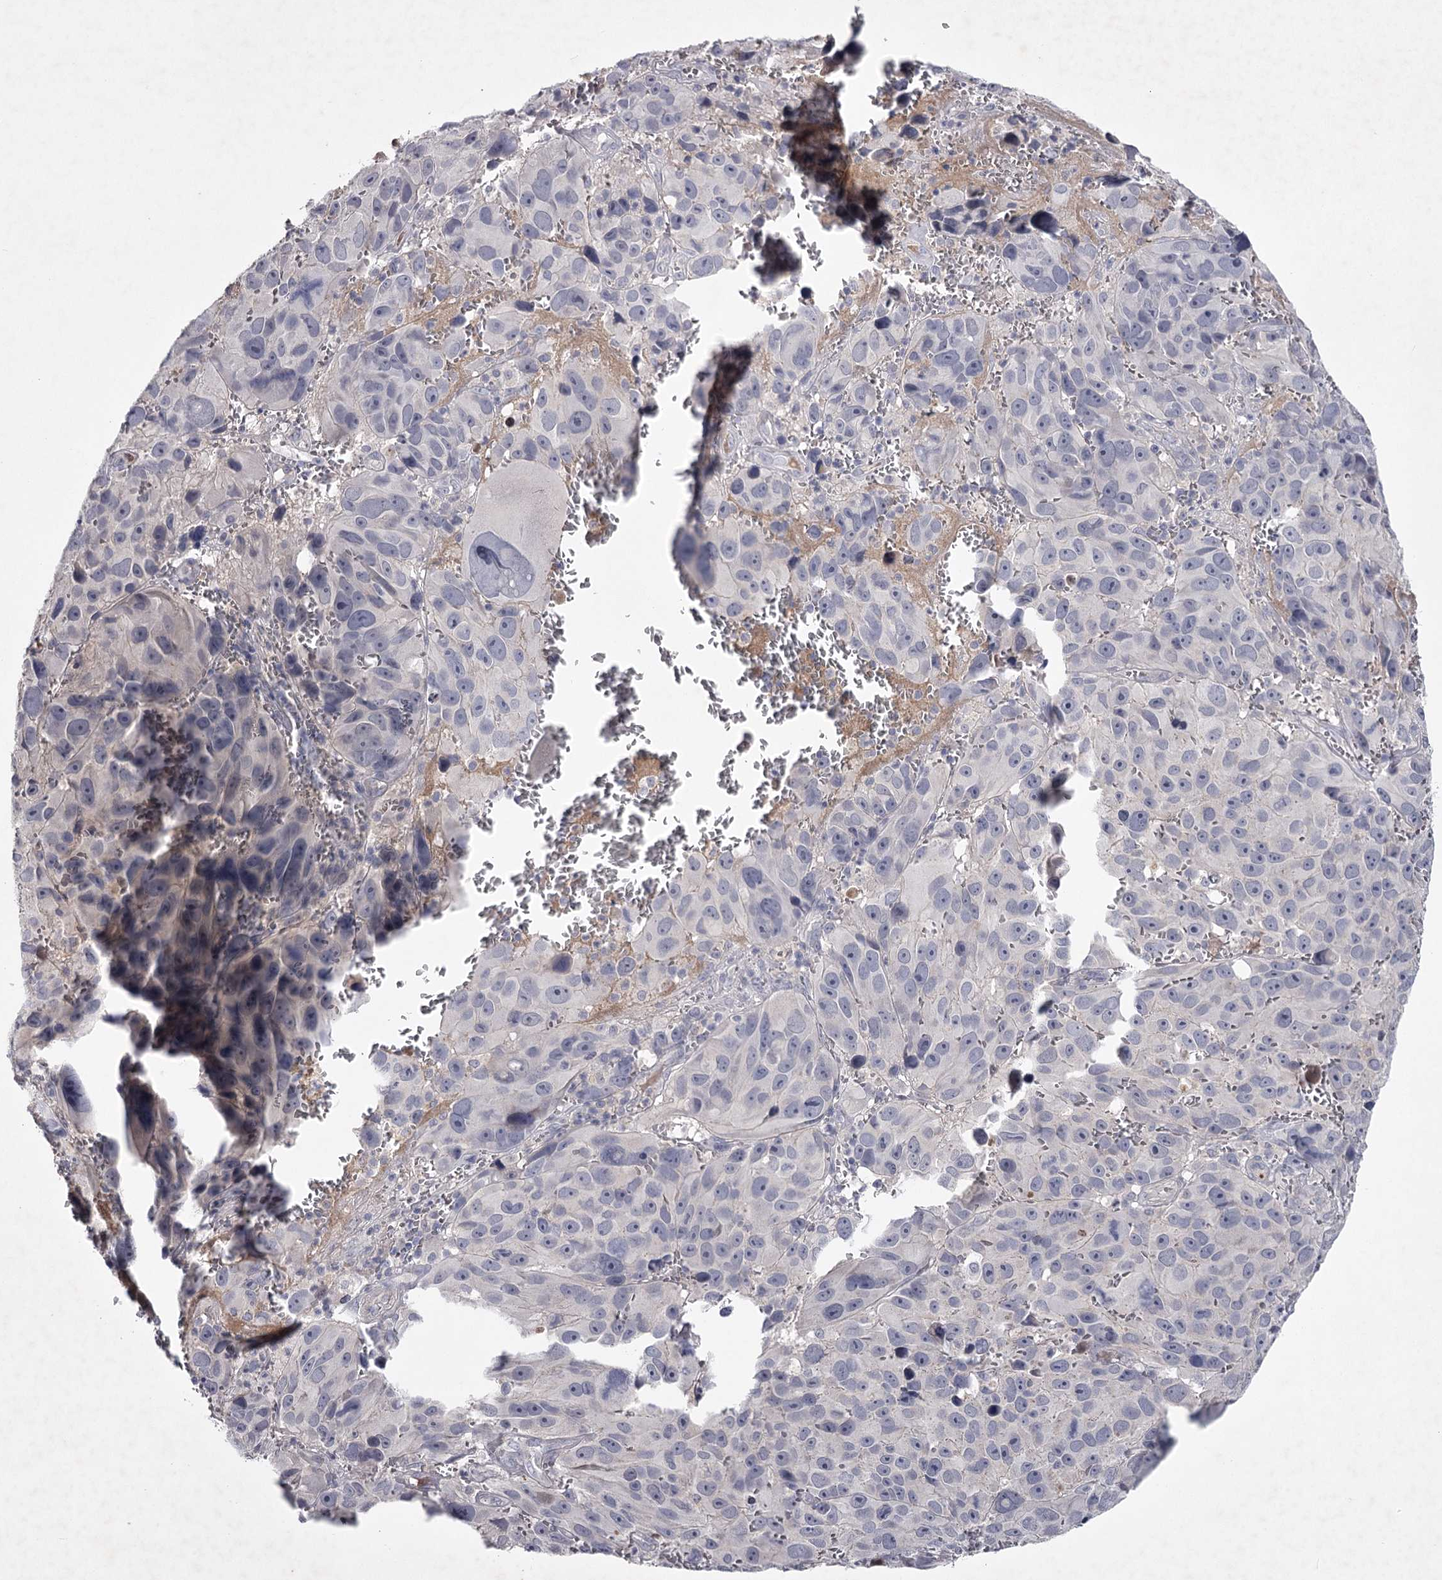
{"staining": {"intensity": "negative", "quantity": "none", "location": "none"}, "tissue": "melanoma", "cell_type": "Tumor cells", "image_type": "cancer", "snomed": [{"axis": "morphology", "description": "Malignant melanoma, NOS"}, {"axis": "topography", "description": "Skin"}], "caption": "Melanoma was stained to show a protein in brown. There is no significant staining in tumor cells.", "gene": "FDXACB1", "patient": {"sex": "male", "age": 84}}